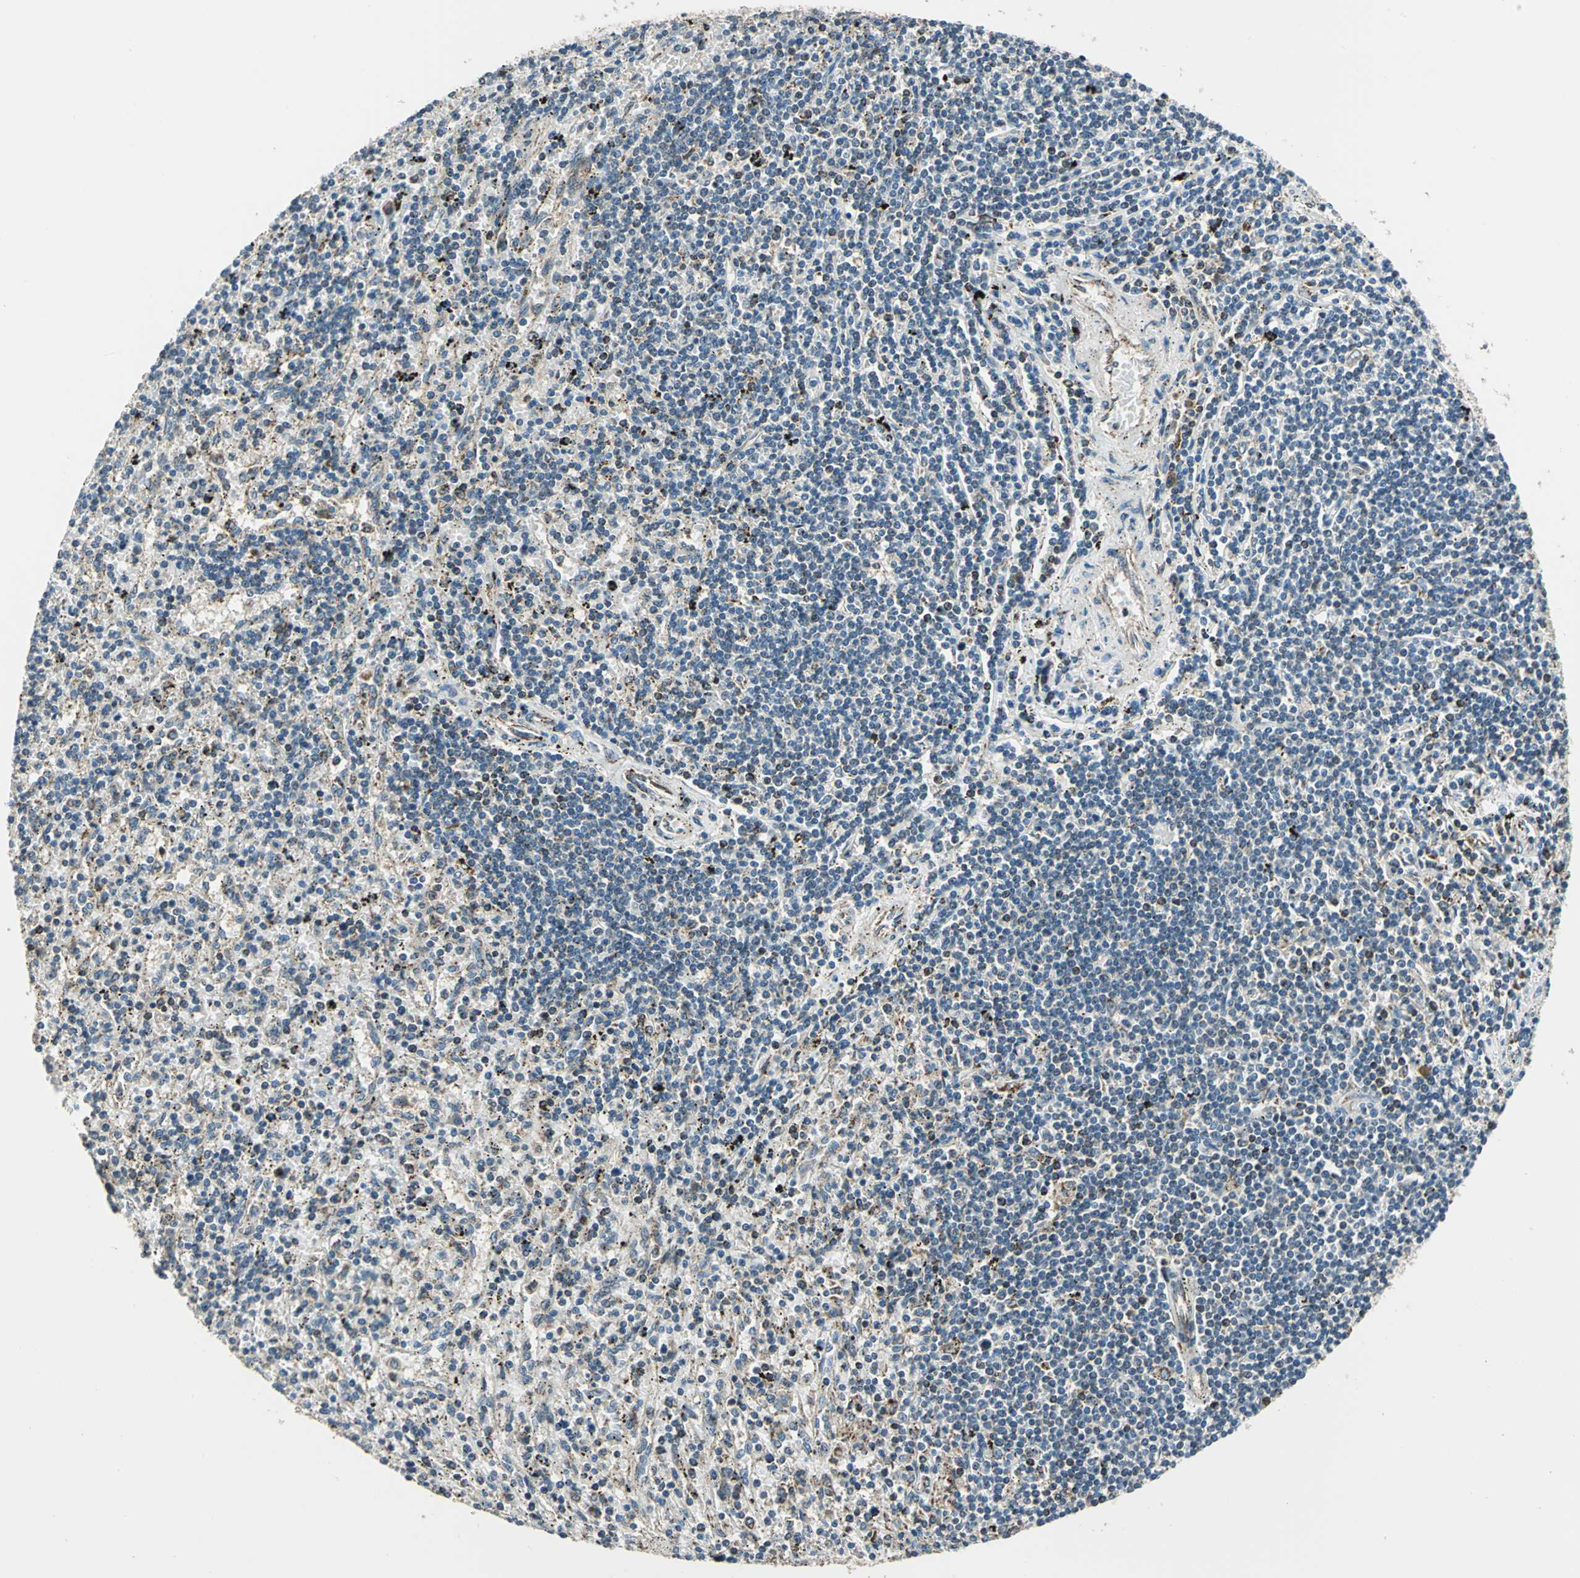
{"staining": {"intensity": "moderate", "quantity": "<25%", "location": "cytoplasmic/membranous,nuclear"}, "tissue": "lymphoma", "cell_type": "Tumor cells", "image_type": "cancer", "snomed": [{"axis": "morphology", "description": "Malignant lymphoma, non-Hodgkin's type, Low grade"}, {"axis": "topography", "description": "Spleen"}], "caption": "IHC staining of malignant lymphoma, non-Hodgkin's type (low-grade), which demonstrates low levels of moderate cytoplasmic/membranous and nuclear staining in about <25% of tumor cells indicating moderate cytoplasmic/membranous and nuclear protein positivity. The staining was performed using DAB (brown) for protein detection and nuclei were counterstained in hematoxylin (blue).", "gene": "NUDT2", "patient": {"sex": "male", "age": 76}}